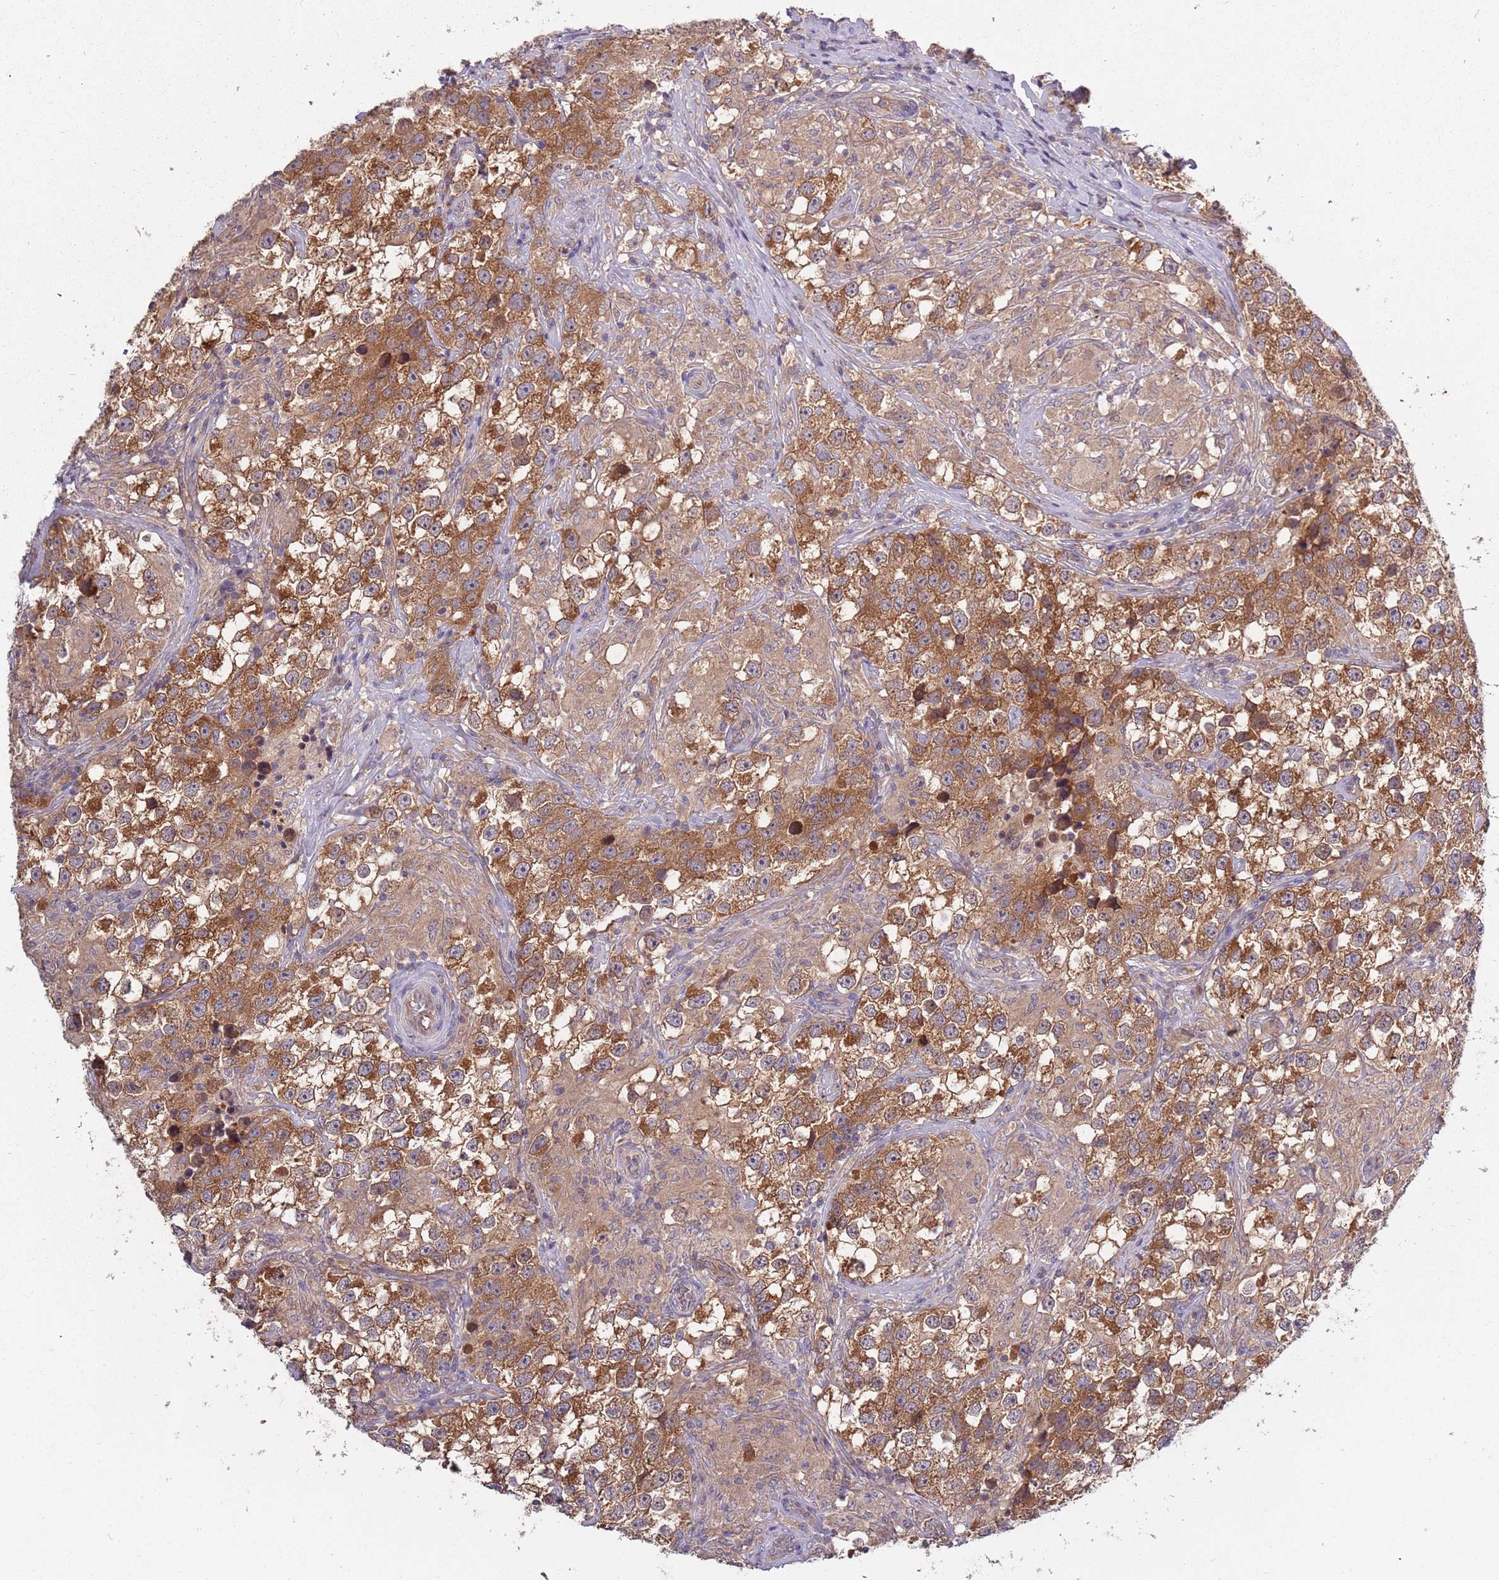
{"staining": {"intensity": "strong", "quantity": ">75%", "location": "cytoplasmic/membranous"}, "tissue": "testis cancer", "cell_type": "Tumor cells", "image_type": "cancer", "snomed": [{"axis": "morphology", "description": "Seminoma, NOS"}, {"axis": "topography", "description": "Testis"}], "caption": "A brown stain labels strong cytoplasmic/membranous expression of a protein in testis seminoma tumor cells.", "gene": "USP32", "patient": {"sex": "male", "age": 46}}